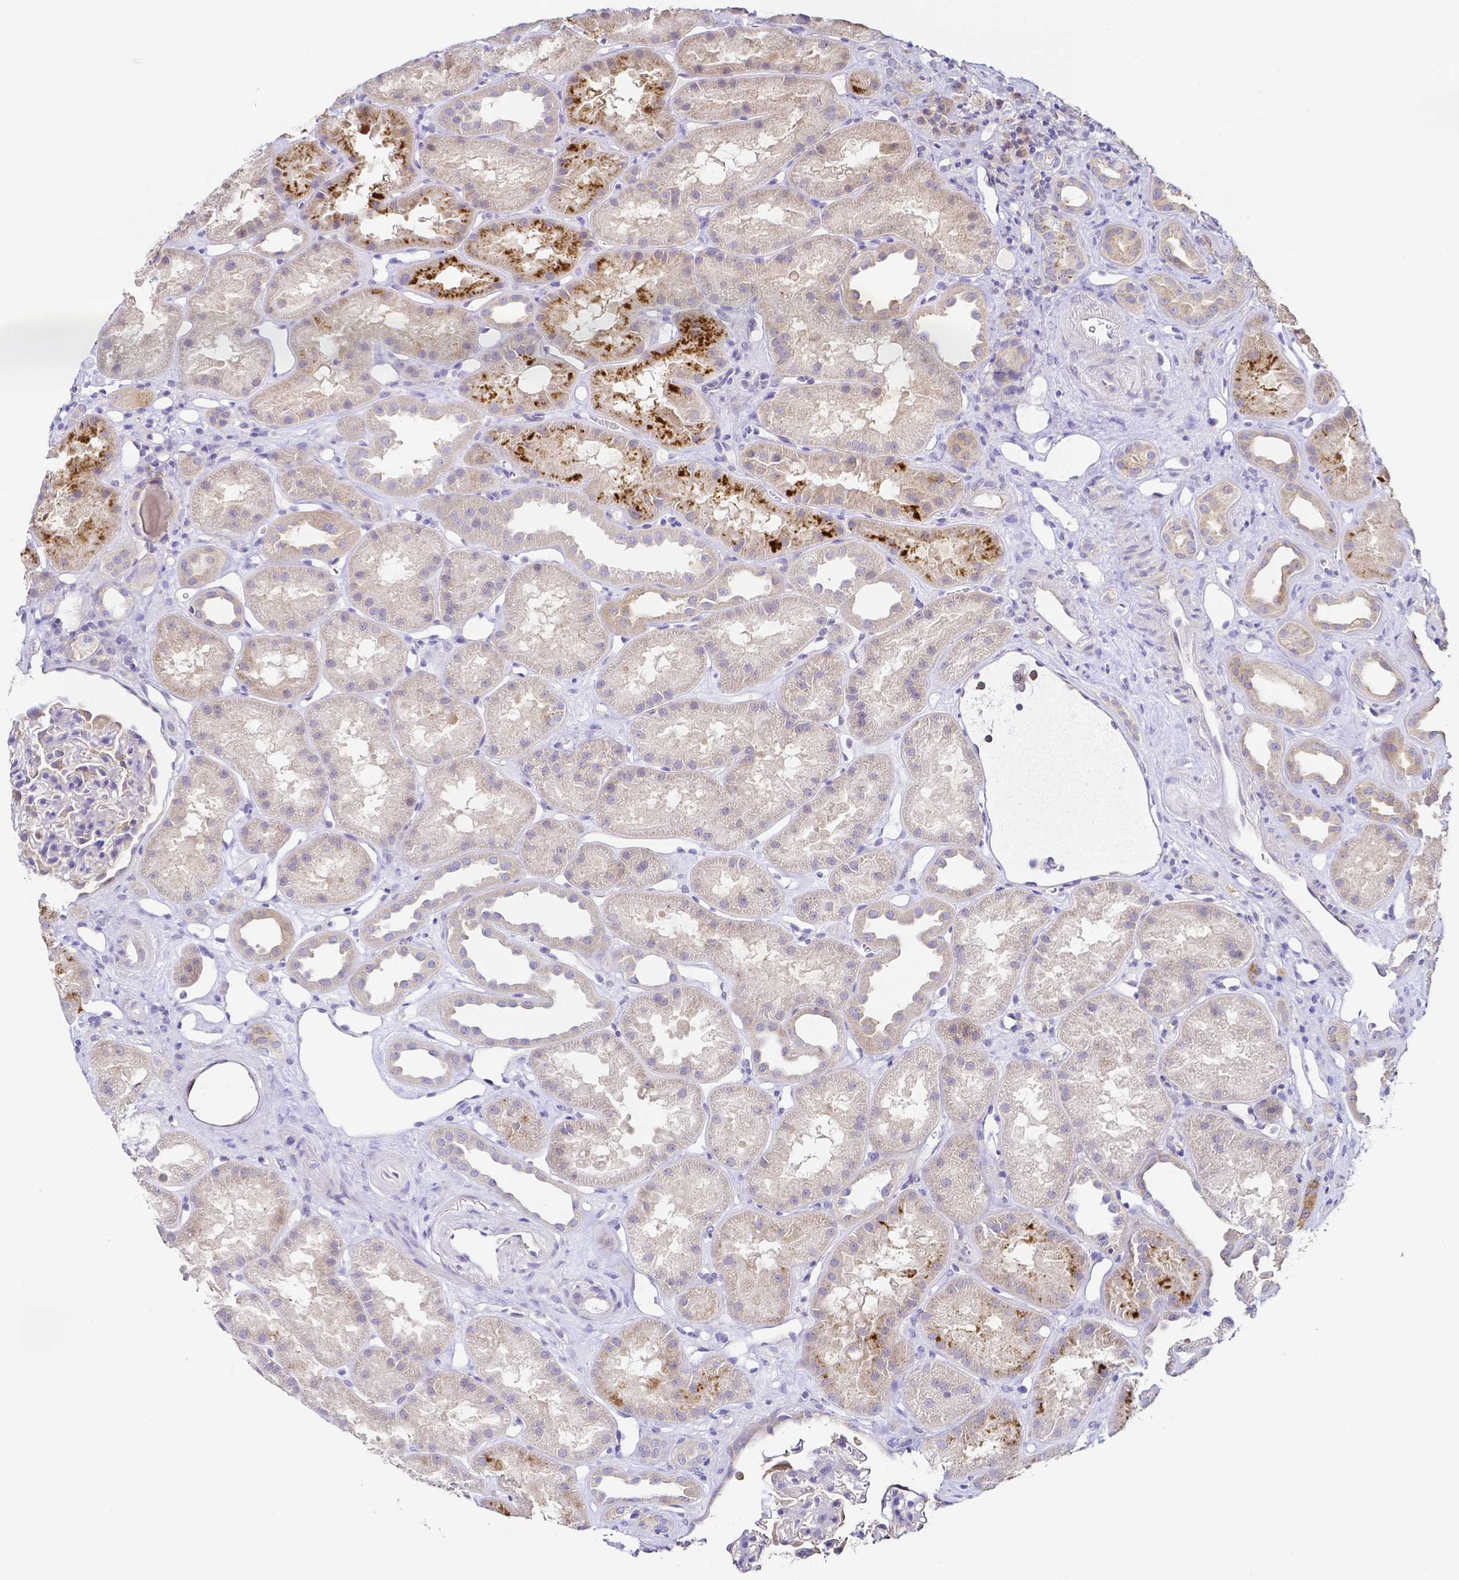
{"staining": {"intensity": "negative", "quantity": "none", "location": "none"}, "tissue": "kidney", "cell_type": "Cells in glomeruli", "image_type": "normal", "snomed": [{"axis": "morphology", "description": "Normal tissue, NOS"}, {"axis": "topography", "description": "Kidney"}], "caption": "This is an IHC histopathology image of normal kidney. There is no expression in cells in glomeruli.", "gene": "PKP3", "patient": {"sex": "male", "age": 61}}